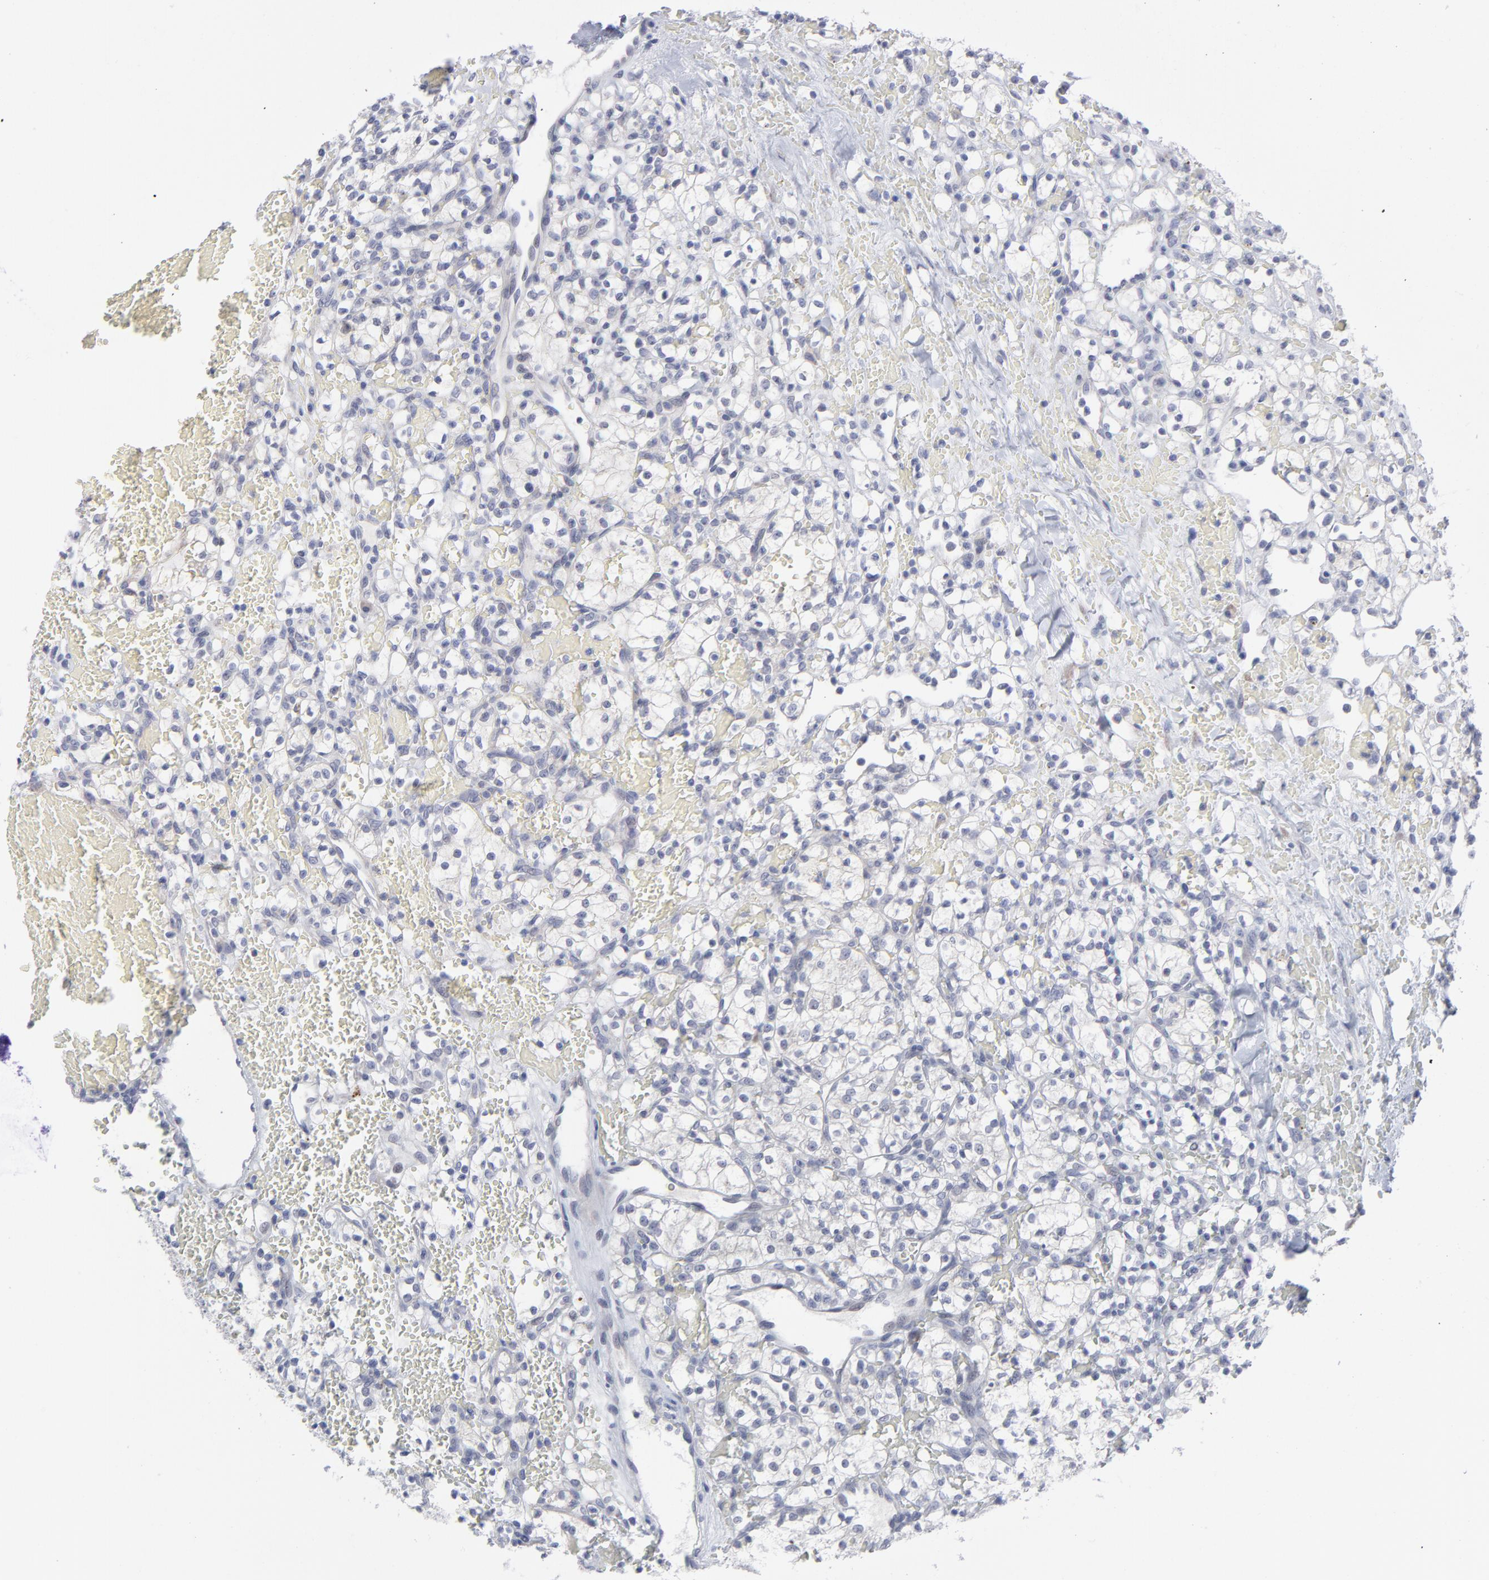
{"staining": {"intensity": "negative", "quantity": "none", "location": "none"}, "tissue": "renal cancer", "cell_type": "Tumor cells", "image_type": "cancer", "snomed": [{"axis": "morphology", "description": "Adenocarcinoma, NOS"}, {"axis": "topography", "description": "Kidney"}], "caption": "The micrograph shows no significant expression in tumor cells of adenocarcinoma (renal). The staining is performed using DAB (3,3'-diaminobenzidine) brown chromogen with nuclei counter-stained in using hematoxylin.", "gene": "RPS24", "patient": {"sex": "female", "age": 60}}